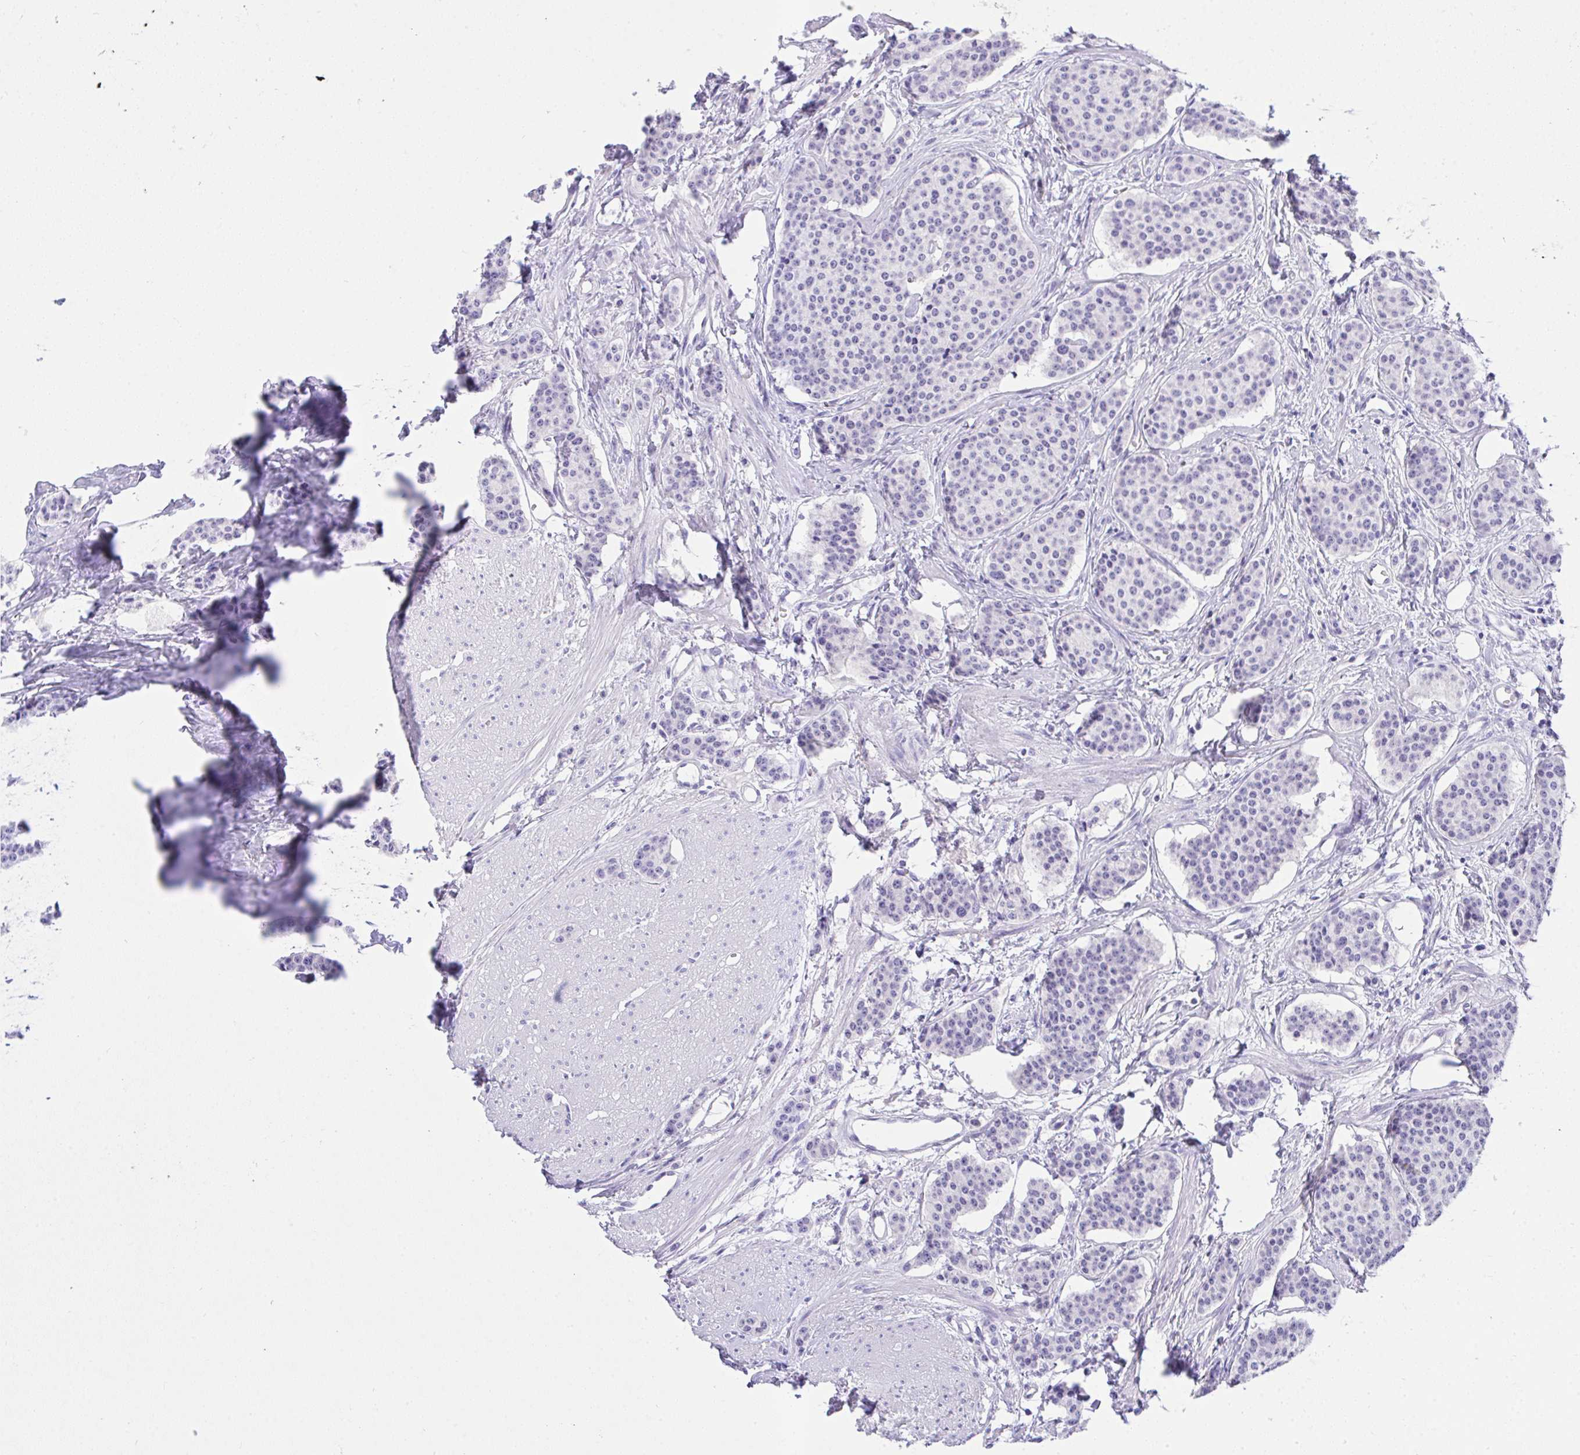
{"staining": {"intensity": "negative", "quantity": "none", "location": "none"}, "tissue": "carcinoid", "cell_type": "Tumor cells", "image_type": "cancer", "snomed": [{"axis": "morphology", "description": "Carcinoid, malignant, NOS"}, {"axis": "topography", "description": "Small intestine"}], "caption": "A micrograph of human carcinoid is negative for staining in tumor cells.", "gene": "AKR1D1", "patient": {"sex": "female", "age": 64}}